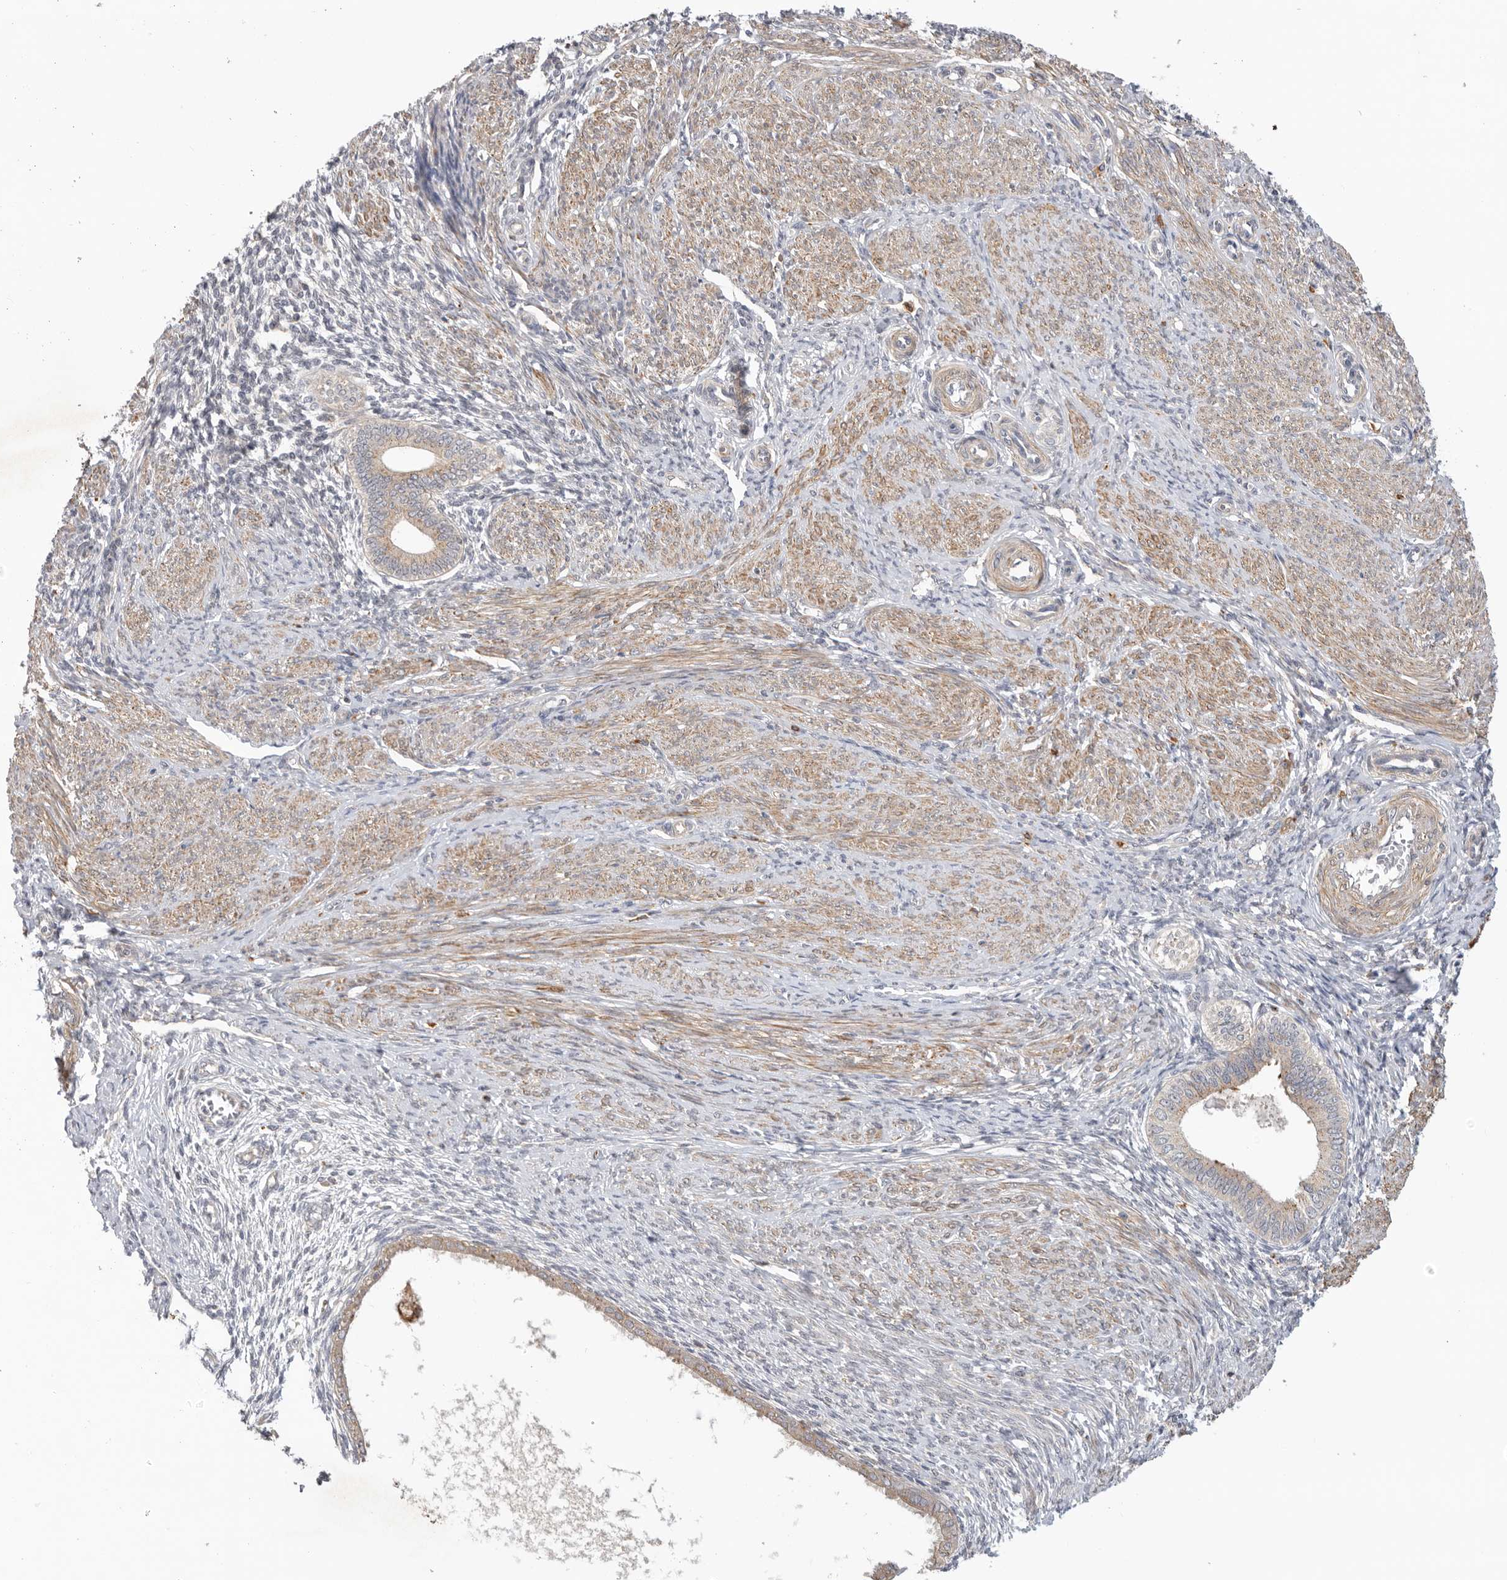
{"staining": {"intensity": "negative", "quantity": "none", "location": "none"}, "tissue": "endometrium", "cell_type": "Cells in endometrial stroma", "image_type": "normal", "snomed": [{"axis": "morphology", "description": "Normal tissue, NOS"}, {"axis": "topography", "description": "Endometrium"}], "caption": "Immunohistochemistry (IHC) image of normal endometrium: human endometrium stained with DAB displays no significant protein staining in cells in endometrial stroma.", "gene": "GNE", "patient": {"sex": "female", "age": 42}}